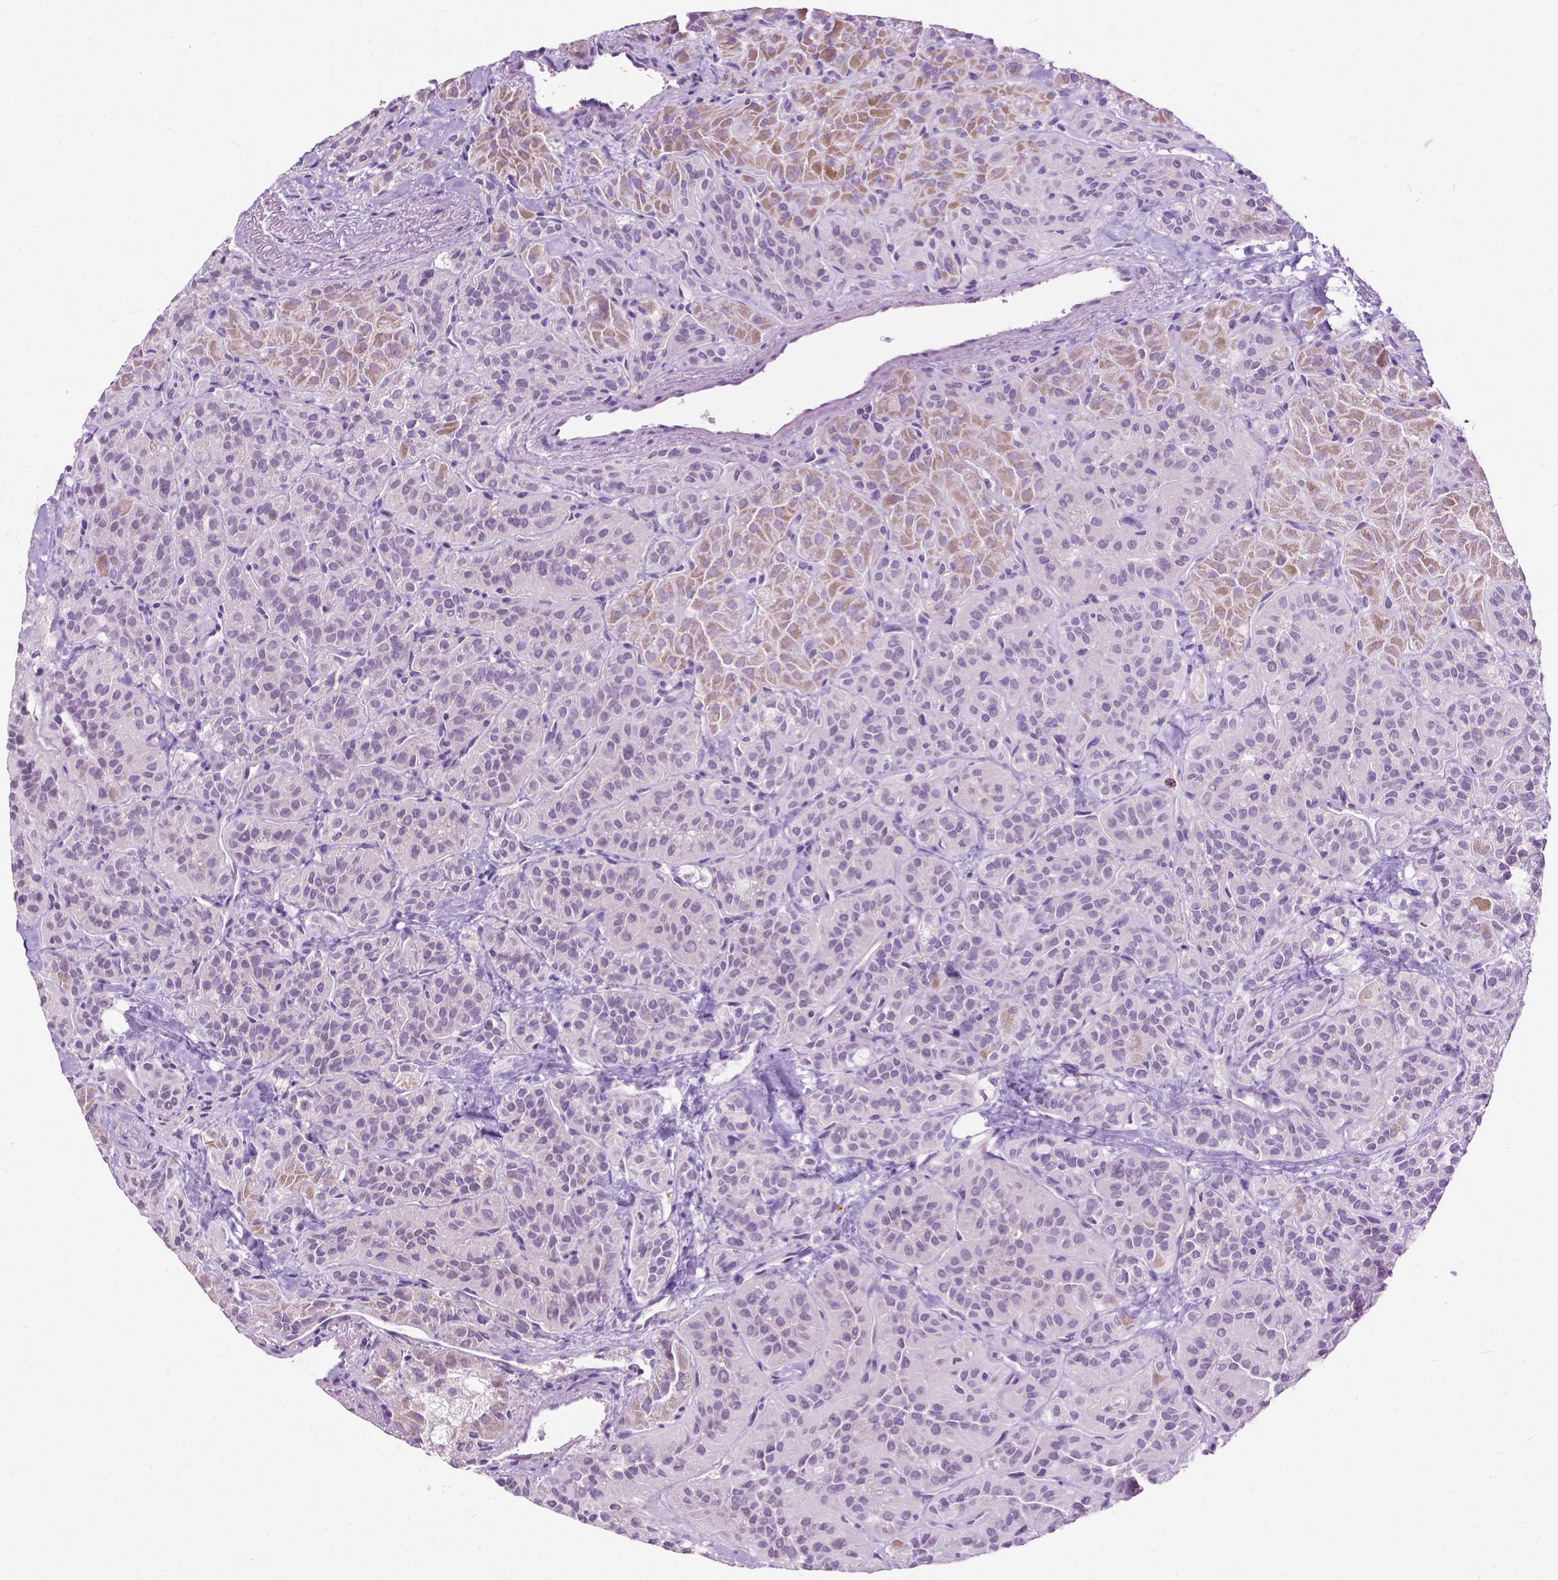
{"staining": {"intensity": "moderate", "quantity": "<25%", "location": "cytoplasmic/membranous"}, "tissue": "thyroid cancer", "cell_type": "Tumor cells", "image_type": "cancer", "snomed": [{"axis": "morphology", "description": "Papillary adenocarcinoma, NOS"}, {"axis": "topography", "description": "Thyroid gland"}], "caption": "Protein staining reveals moderate cytoplasmic/membranous expression in approximately <25% of tumor cells in thyroid cancer.", "gene": "TTC9B", "patient": {"sex": "female", "age": 45}}